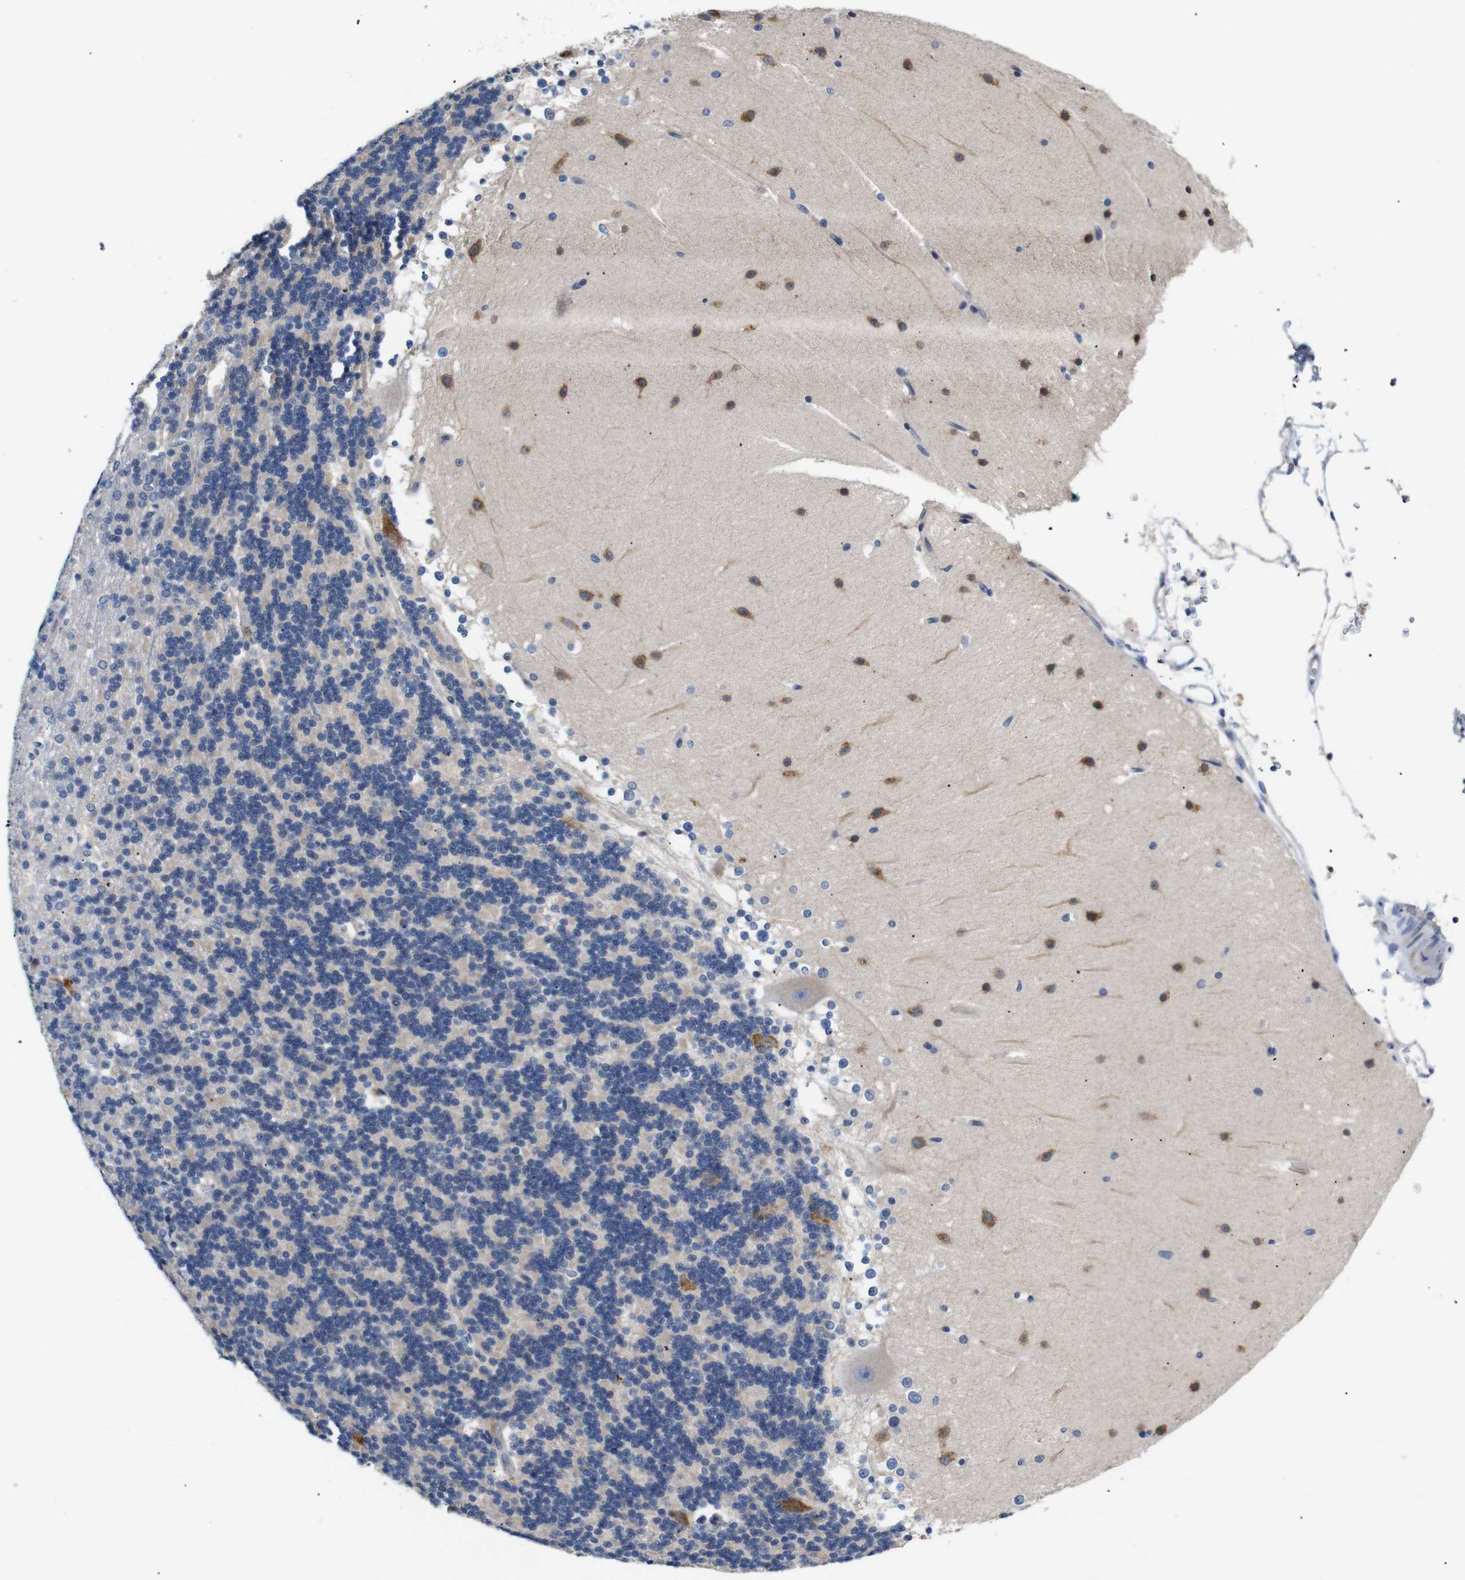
{"staining": {"intensity": "weak", "quantity": "<25%", "location": "cytoplasmic/membranous"}, "tissue": "cerebellum", "cell_type": "Cells in granular layer", "image_type": "normal", "snomed": [{"axis": "morphology", "description": "Normal tissue, NOS"}, {"axis": "topography", "description": "Cerebellum"}], "caption": "Histopathology image shows no protein expression in cells in granular layer of benign cerebellum. (DAB (3,3'-diaminobenzidine) immunohistochemistry visualized using brightfield microscopy, high magnification).", "gene": "UBE2G2", "patient": {"sex": "female", "age": 19}}